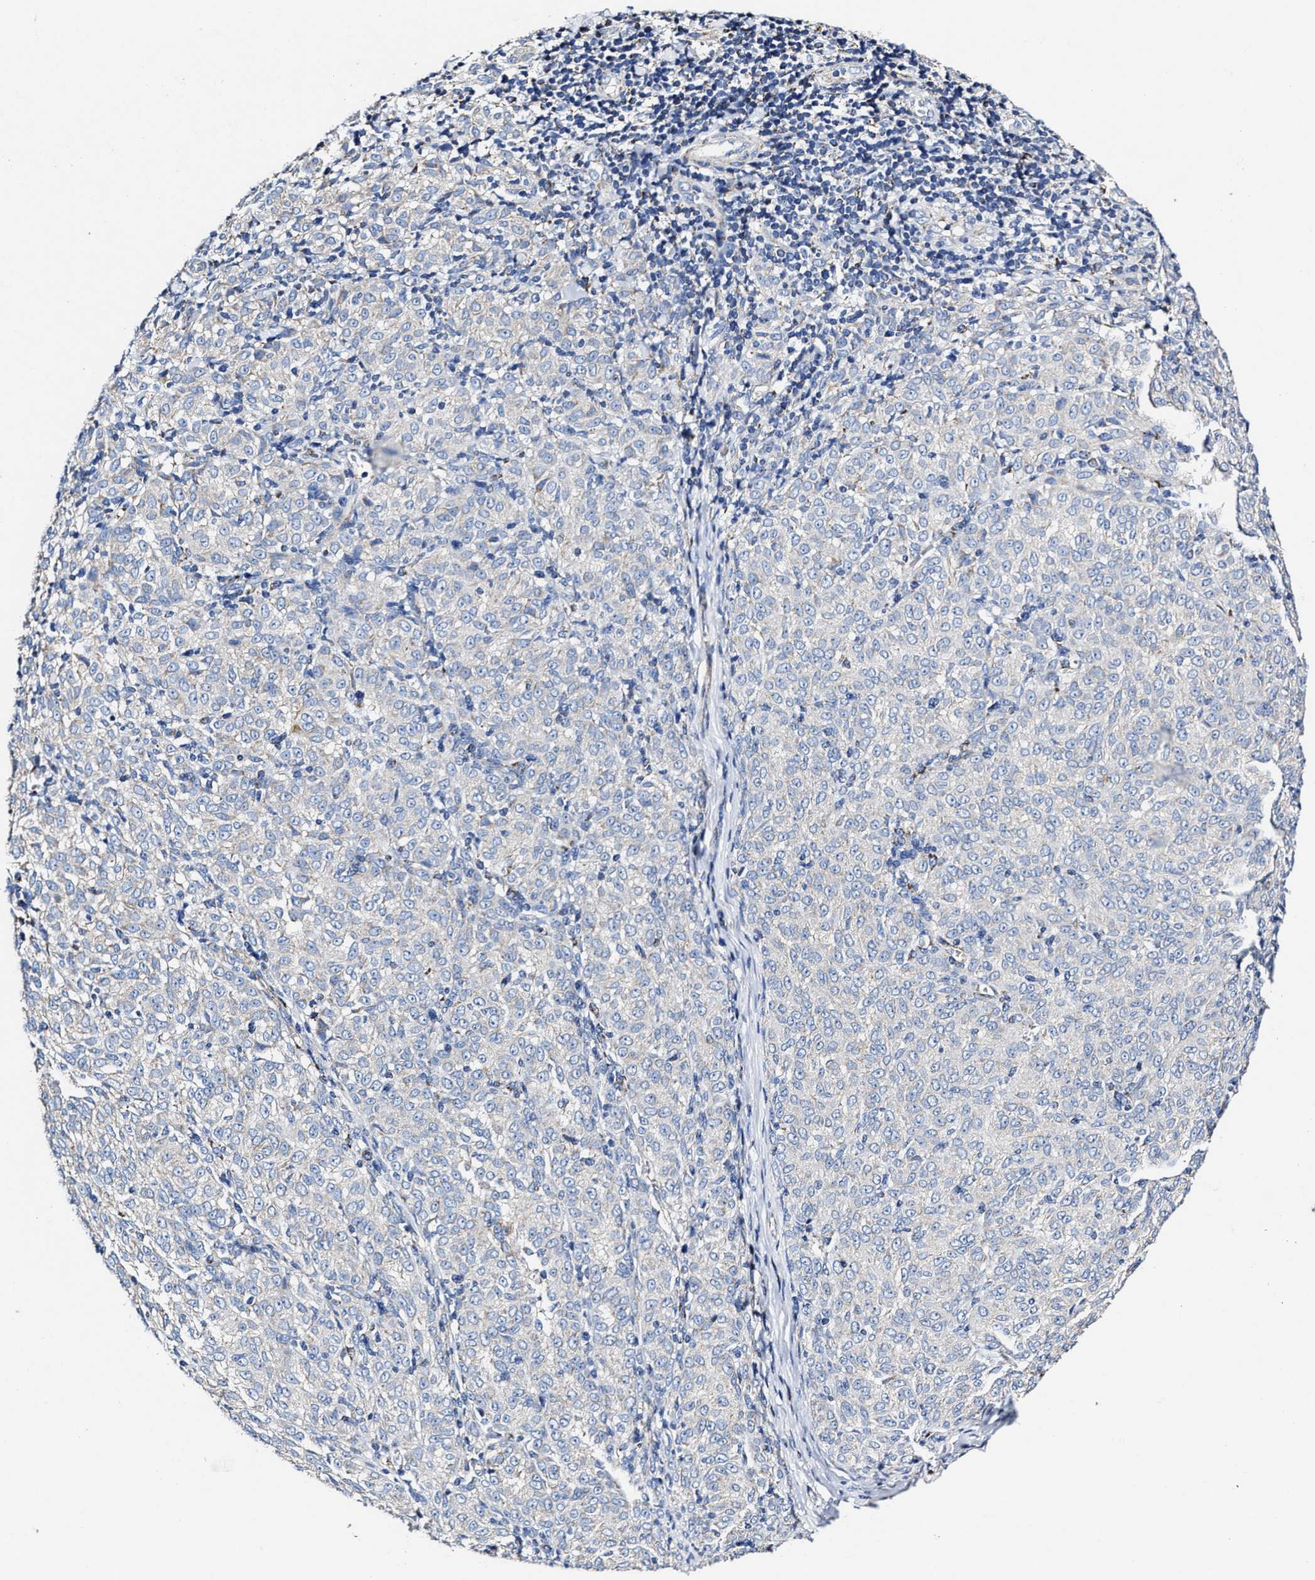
{"staining": {"intensity": "weak", "quantity": "<25%", "location": "cytoplasmic/membranous"}, "tissue": "melanoma", "cell_type": "Tumor cells", "image_type": "cancer", "snomed": [{"axis": "morphology", "description": "Malignant melanoma, NOS"}, {"axis": "topography", "description": "Skin"}], "caption": "High power microscopy micrograph of an immunohistochemistry histopathology image of melanoma, revealing no significant positivity in tumor cells.", "gene": "HINT2", "patient": {"sex": "female", "age": 72}}